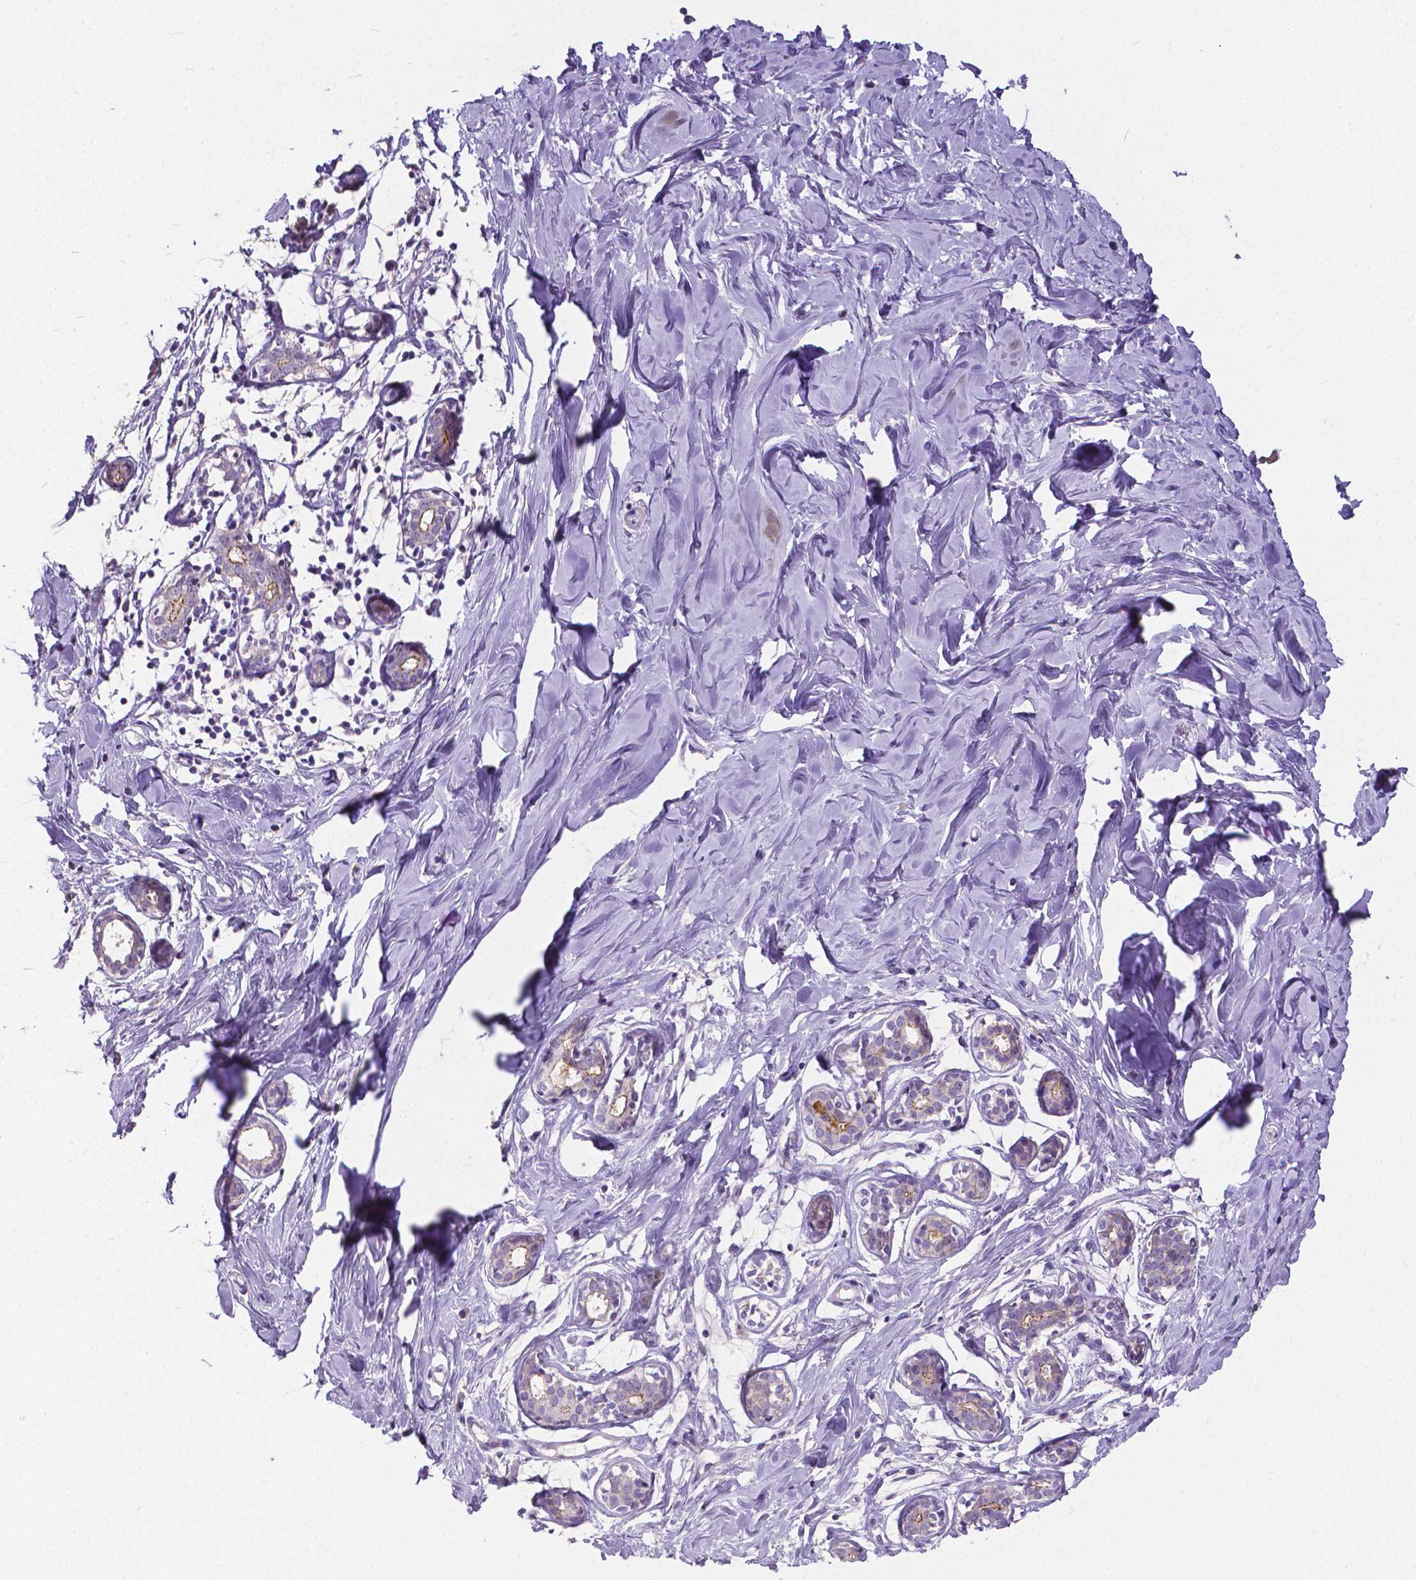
{"staining": {"intensity": "negative", "quantity": "none", "location": "none"}, "tissue": "breast", "cell_type": "Adipocytes", "image_type": "normal", "snomed": [{"axis": "morphology", "description": "Normal tissue, NOS"}, {"axis": "topography", "description": "Breast"}], "caption": "Histopathology image shows no protein expression in adipocytes of benign breast. (Brightfield microscopy of DAB (3,3'-diaminobenzidine) immunohistochemistry (IHC) at high magnification).", "gene": "OCLN", "patient": {"sex": "female", "age": 27}}